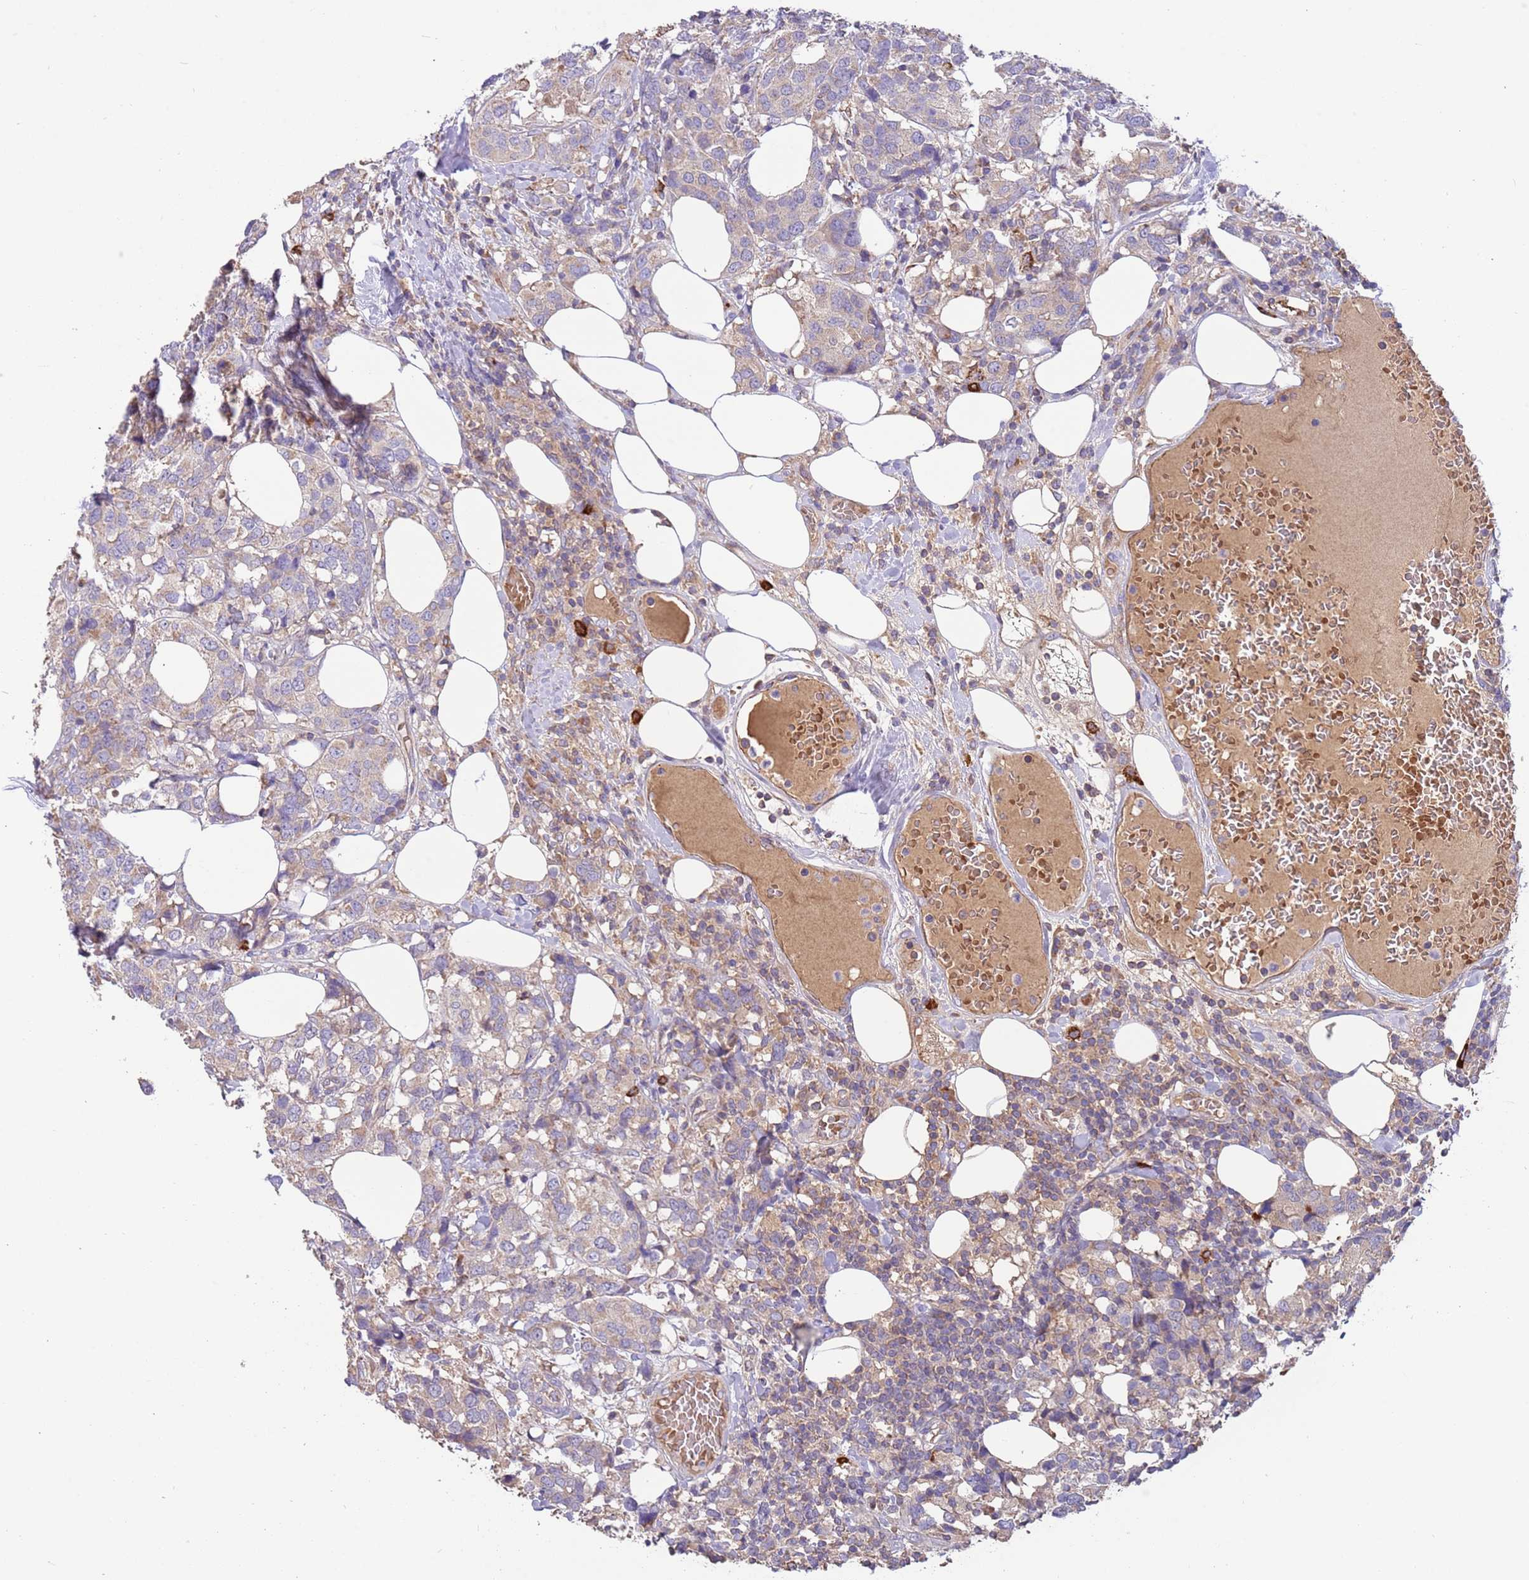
{"staining": {"intensity": "weak", "quantity": "<25%", "location": "cytoplasmic/membranous"}, "tissue": "breast cancer", "cell_type": "Tumor cells", "image_type": "cancer", "snomed": [{"axis": "morphology", "description": "Lobular carcinoma"}, {"axis": "topography", "description": "Breast"}], "caption": "Photomicrograph shows no significant protein positivity in tumor cells of lobular carcinoma (breast).", "gene": "TRMO", "patient": {"sex": "female", "age": 59}}